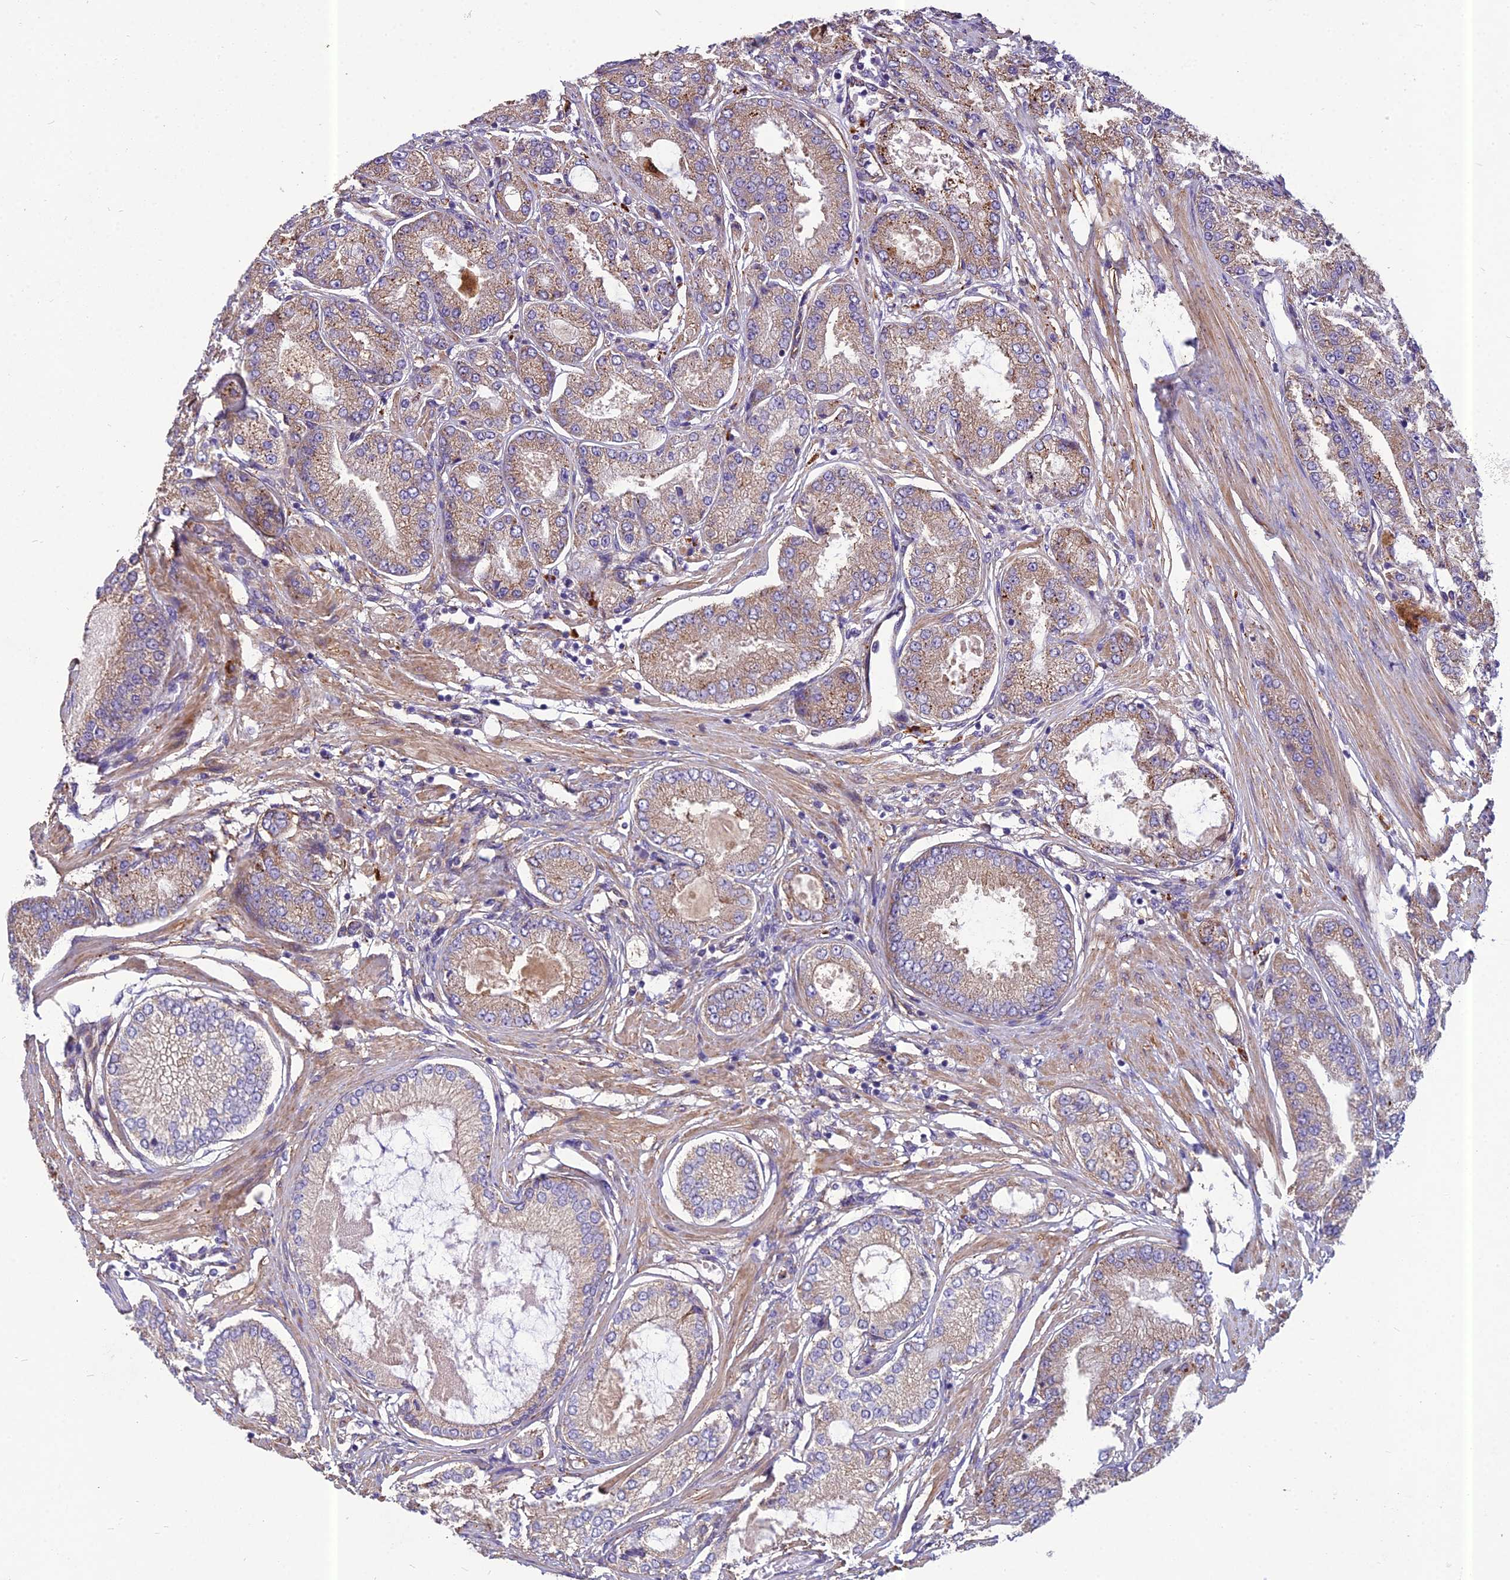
{"staining": {"intensity": "moderate", "quantity": "25%-75%", "location": "cytoplasmic/membranous"}, "tissue": "prostate cancer", "cell_type": "Tumor cells", "image_type": "cancer", "snomed": [{"axis": "morphology", "description": "Adenocarcinoma, High grade"}, {"axis": "topography", "description": "Prostate"}], "caption": "Immunohistochemistry staining of prostate cancer (adenocarcinoma (high-grade)), which reveals medium levels of moderate cytoplasmic/membranous positivity in about 25%-75% of tumor cells indicating moderate cytoplasmic/membranous protein staining. The staining was performed using DAB (3,3'-diaminobenzidine) (brown) for protein detection and nuclei were counterstained in hematoxylin (blue).", "gene": "SPDL1", "patient": {"sex": "male", "age": 71}}